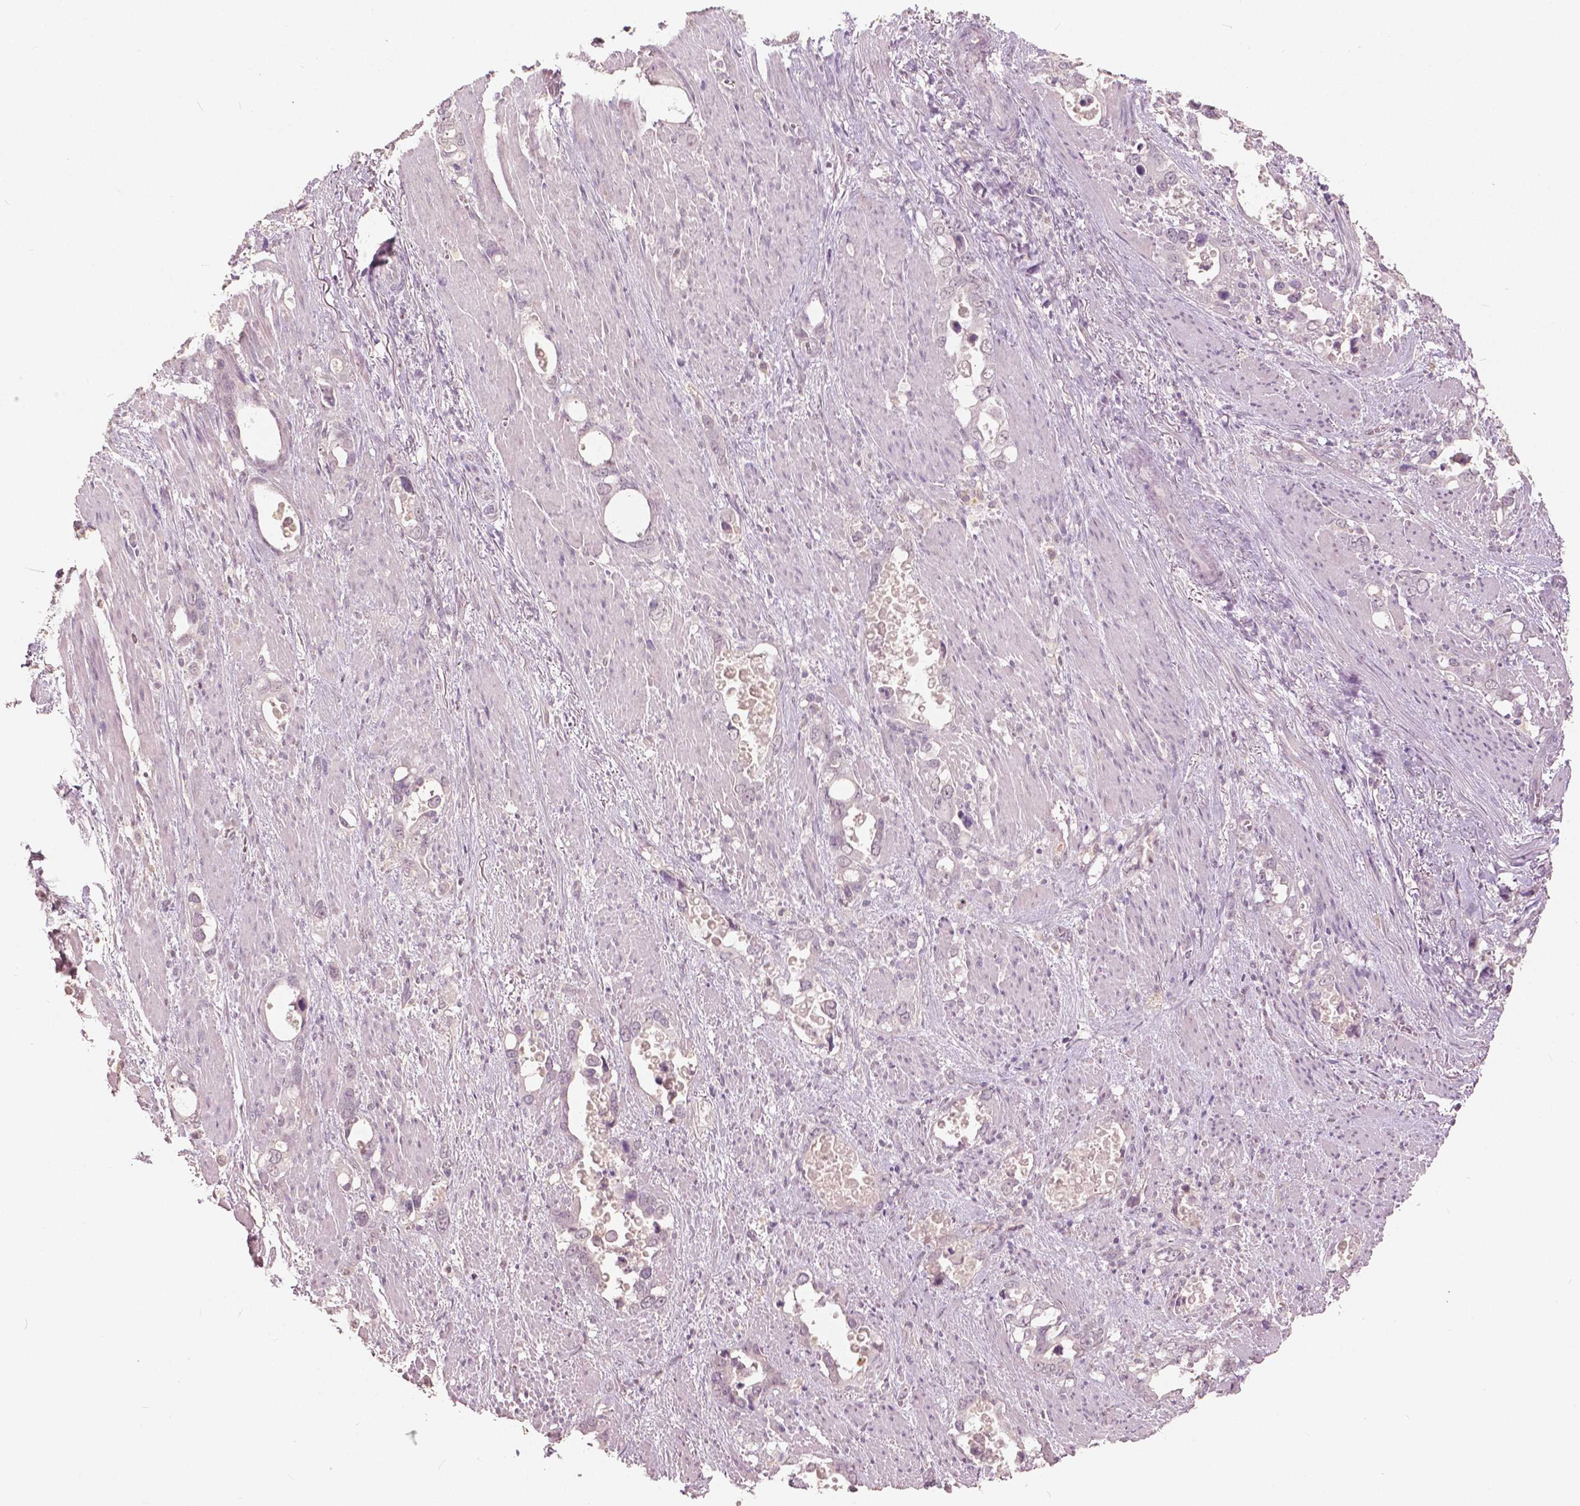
{"staining": {"intensity": "negative", "quantity": "none", "location": "none"}, "tissue": "stomach cancer", "cell_type": "Tumor cells", "image_type": "cancer", "snomed": [{"axis": "morphology", "description": "Normal tissue, NOS"}, {"axis": "morphology", "description": "Adenocarcinoma, NOS"}, {"axis": "topography", "description": "Esophagus"}, {"axis": "topography", "description": "Stomach, upper"}], "caption": "Tumor cells are negative for protein expression in human stomach cancer.", "gene": "NANOG", "patient": {"sex": "male", "age": 74}}